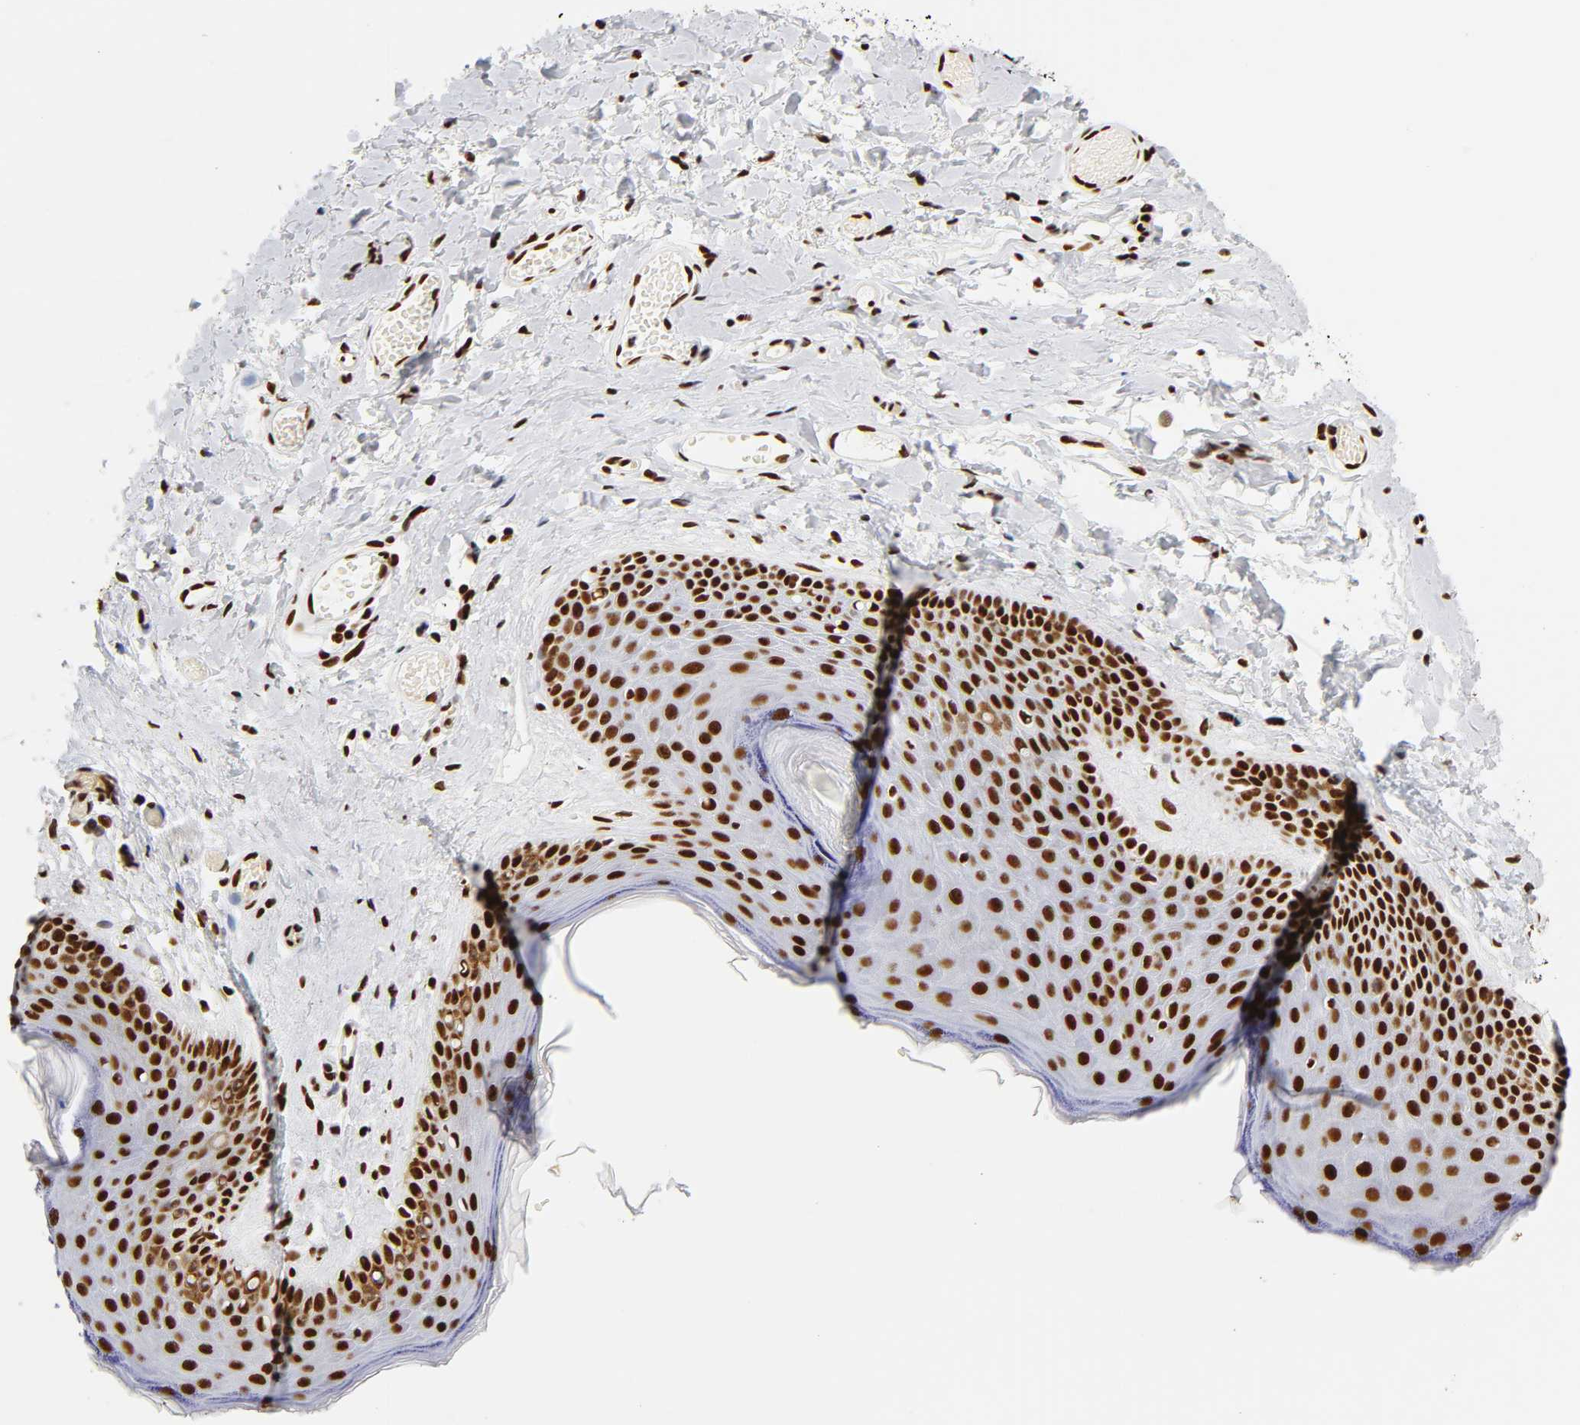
{"staining": {"intensity": "strong", "quantity": ">75%", "location": "nuclear"}, "tissue": "skin", "cell_type": "Epidermal cells", "image_type": "normal", "snomed": [{"axis": "morphology", "description": "Normal tissue, NOS"}, {"axis": "morphology", "description": "Inflammation, NOS"}, {"axis": "topography", "description": "Vulva"}], "caption": "Benign skin was stained to show a protein in brown. There is high levels of strong nuclear expression in approximately >75% of epidermal cells.", "gene": "XRCC6", "patient": {"sex": "female", "age": 84}}